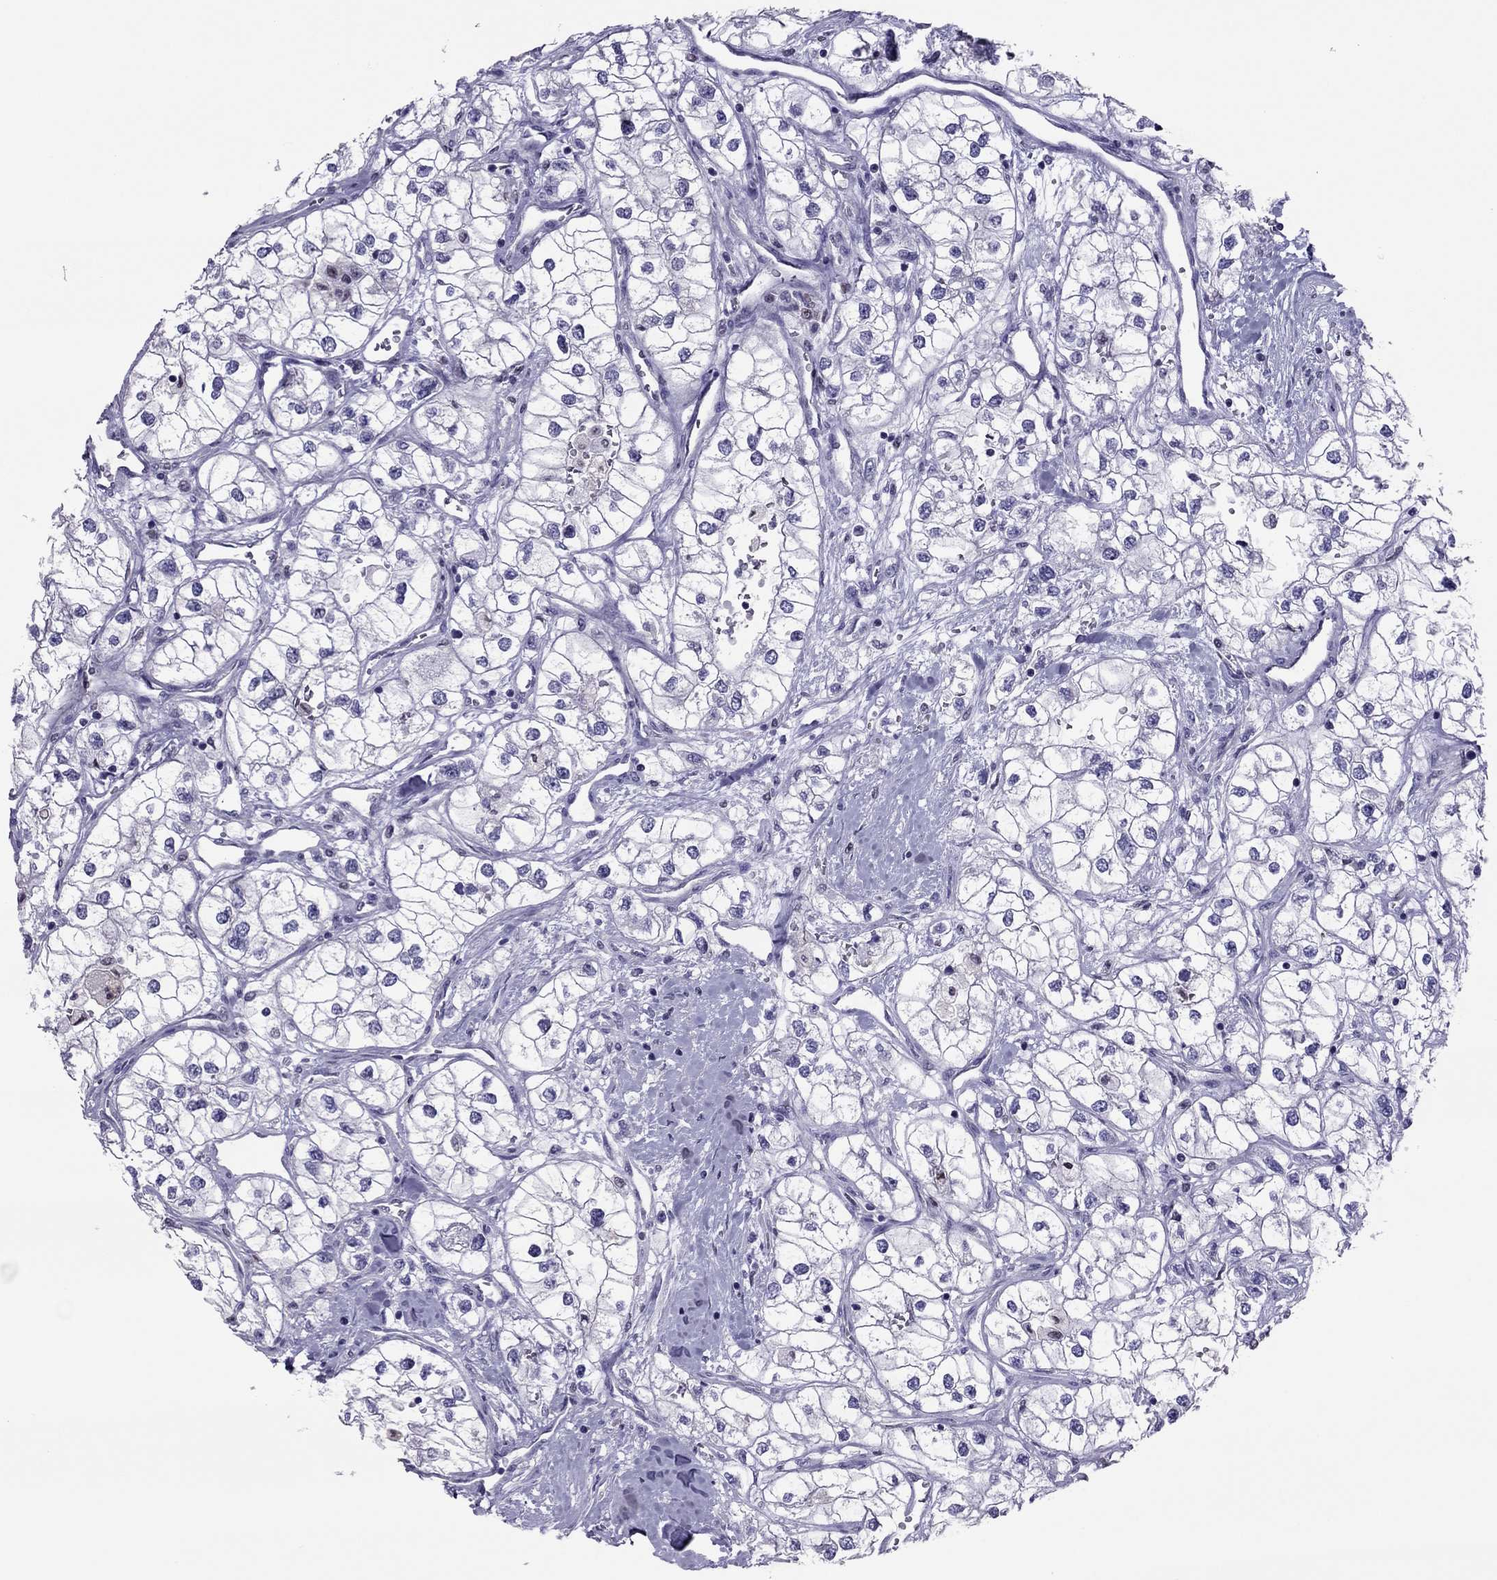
{"staining": {"intensity": "negative", "quantity": "none", "location": "none"}, "tissue": "renal cancer", "cell_type": "Tumor cells", "image_type": "cancer", "snomed": [{"axis": "morphology", "description": "Adenocarcinoma, NOS"}, {"axis": "topography", "description": "Kidney"}], "caption": "Human renal adenocarcinoma stained for a protein using immunohistochemistry shows no staining in tumor cells.", "gene": "SPINT3", "patient": {"sex": "male", "age": 59}}